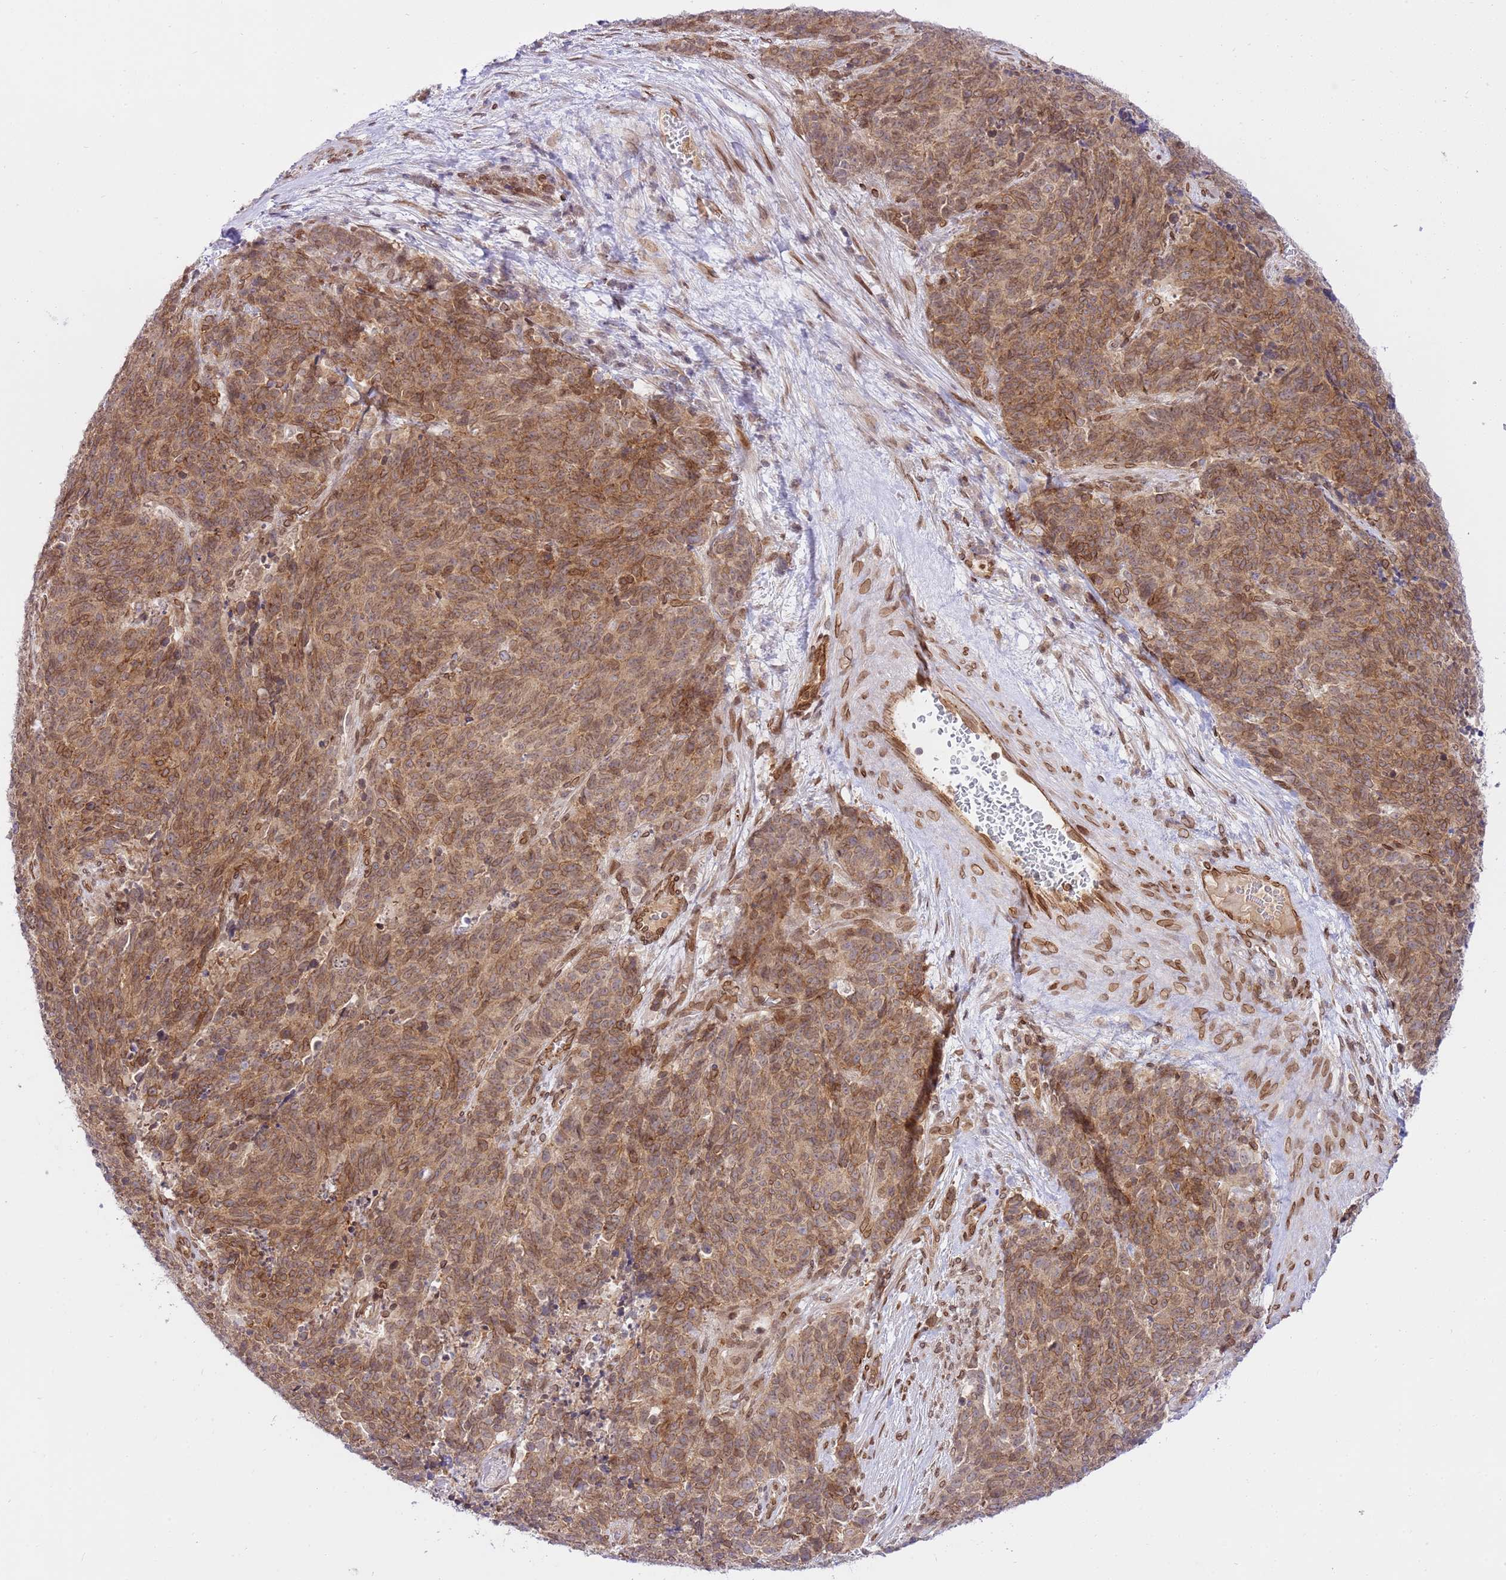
{"staining": {"intensity": "moderate", "quantity": ">75%", "location": "cytoplasmic/membranous"}, "tissue": "cervical cancer", "cell_type": "Tumor cells", "image_type": "cancer", "snomed": [{"axis": "morphology", "description": "Squamous cell carcinoma, NOS"}, {"axis": "topography", "description": "Cervix"}], "caption": "Immunohistochemistry micrograph of human cervical cancer stained for a protein (brown), which shows medium levels of moderate cytoplasmic/membranous positivity in about >75% of tumor cells.", "gene": "TRIM37", "patient": {"sex": "female", "age": 29}}